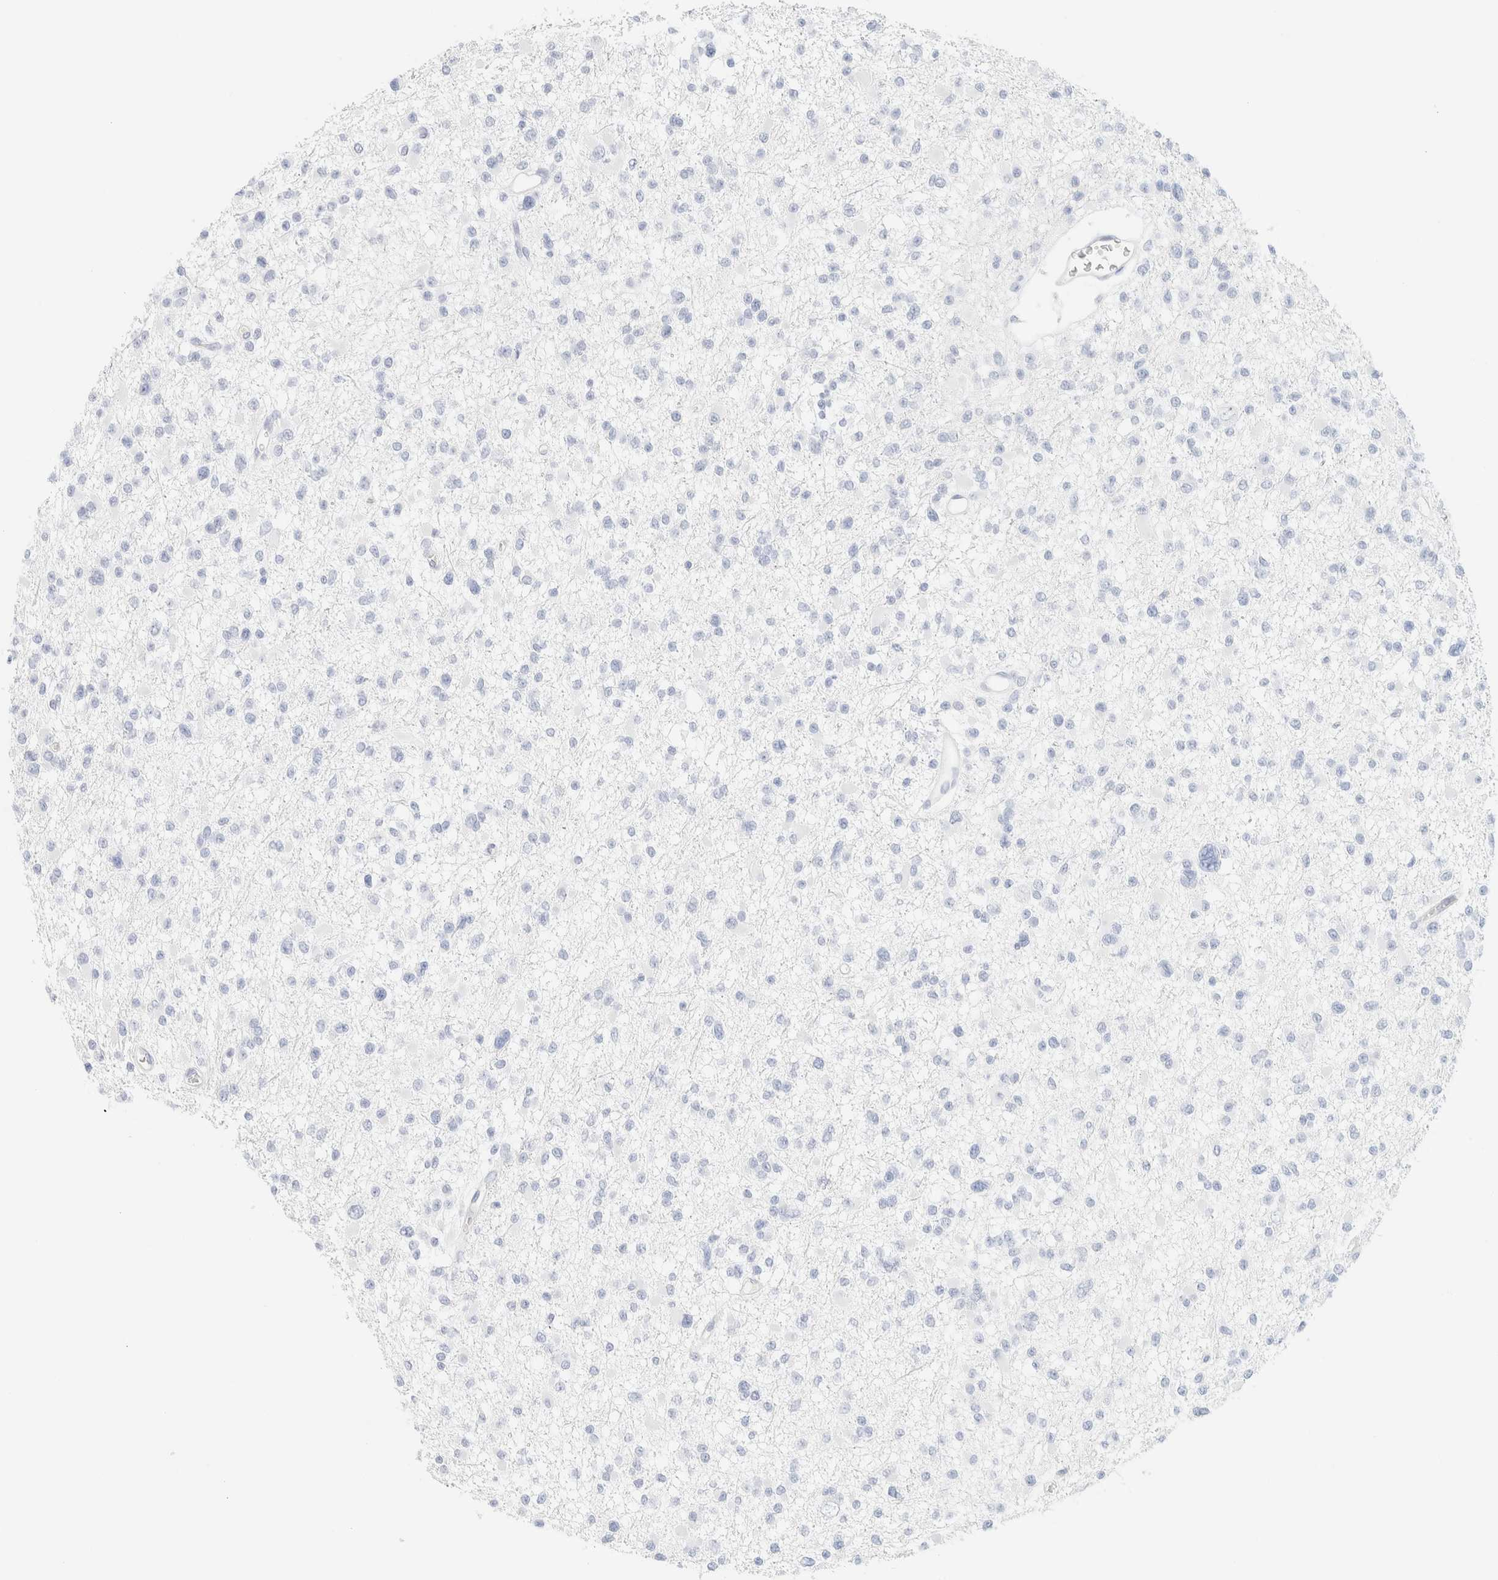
{"staining": {"intensity": "negative", "quantity": "none", "location": "none"}, "tissue": "glioma", "cell_type": "Tumor cells", "image_type": "cancer", "snomed": [{"axis": "morphology", "description": "Glioma, malignant, Low grade"}, {"axis": "topography", "description": "Brain"}], "caption": "Malignant glioma (low-grade) was stained to show a protein in brown. There is no significant expression in tumor cells. Brightfield microscopy of immunohistochemistry stained with DAB (3,3'-diaminobenzidine) (brown) and hematoxylin (blue), captured at high magnification.", "gene": "IKZF3", "patient": {"sex": "female", "age": 22}}